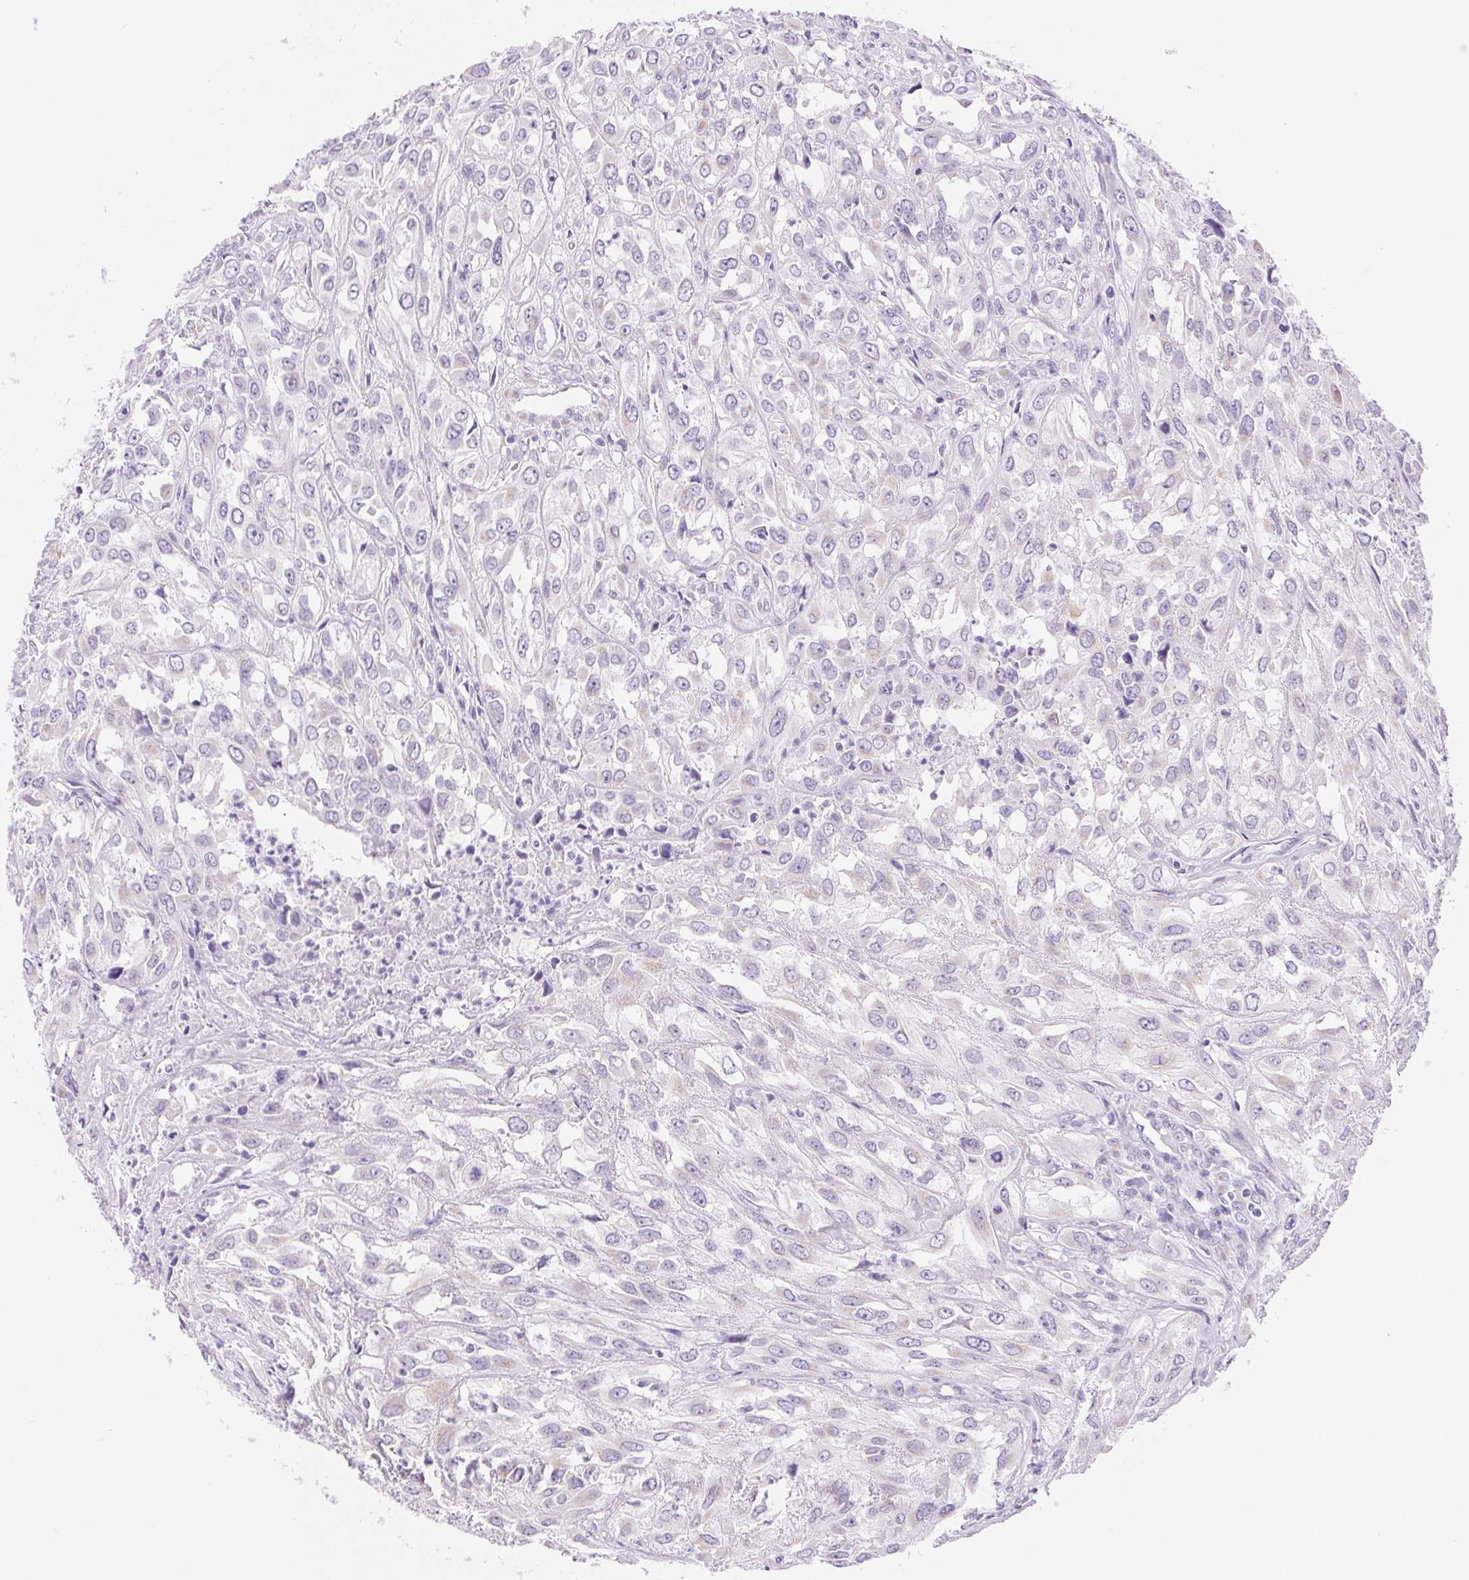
{"staining": {"intensity": "negative", "quantity": "none", "location": "none"}, "tissue": "urothelial cancer", "cell_type": "Tumor cells", "image_type": "cancer", "snomed": [{"axis": "morphology", "description": "Urothelial carcinoma, High grade"}, {"axis": "topography", "description": "Urinary bladder"}], "caption": "IHC of human urothelial cancer reveals no expression in tumor cells.", "gene": "SERPINB3", "patient": {"sex": "male", "age": 67}}